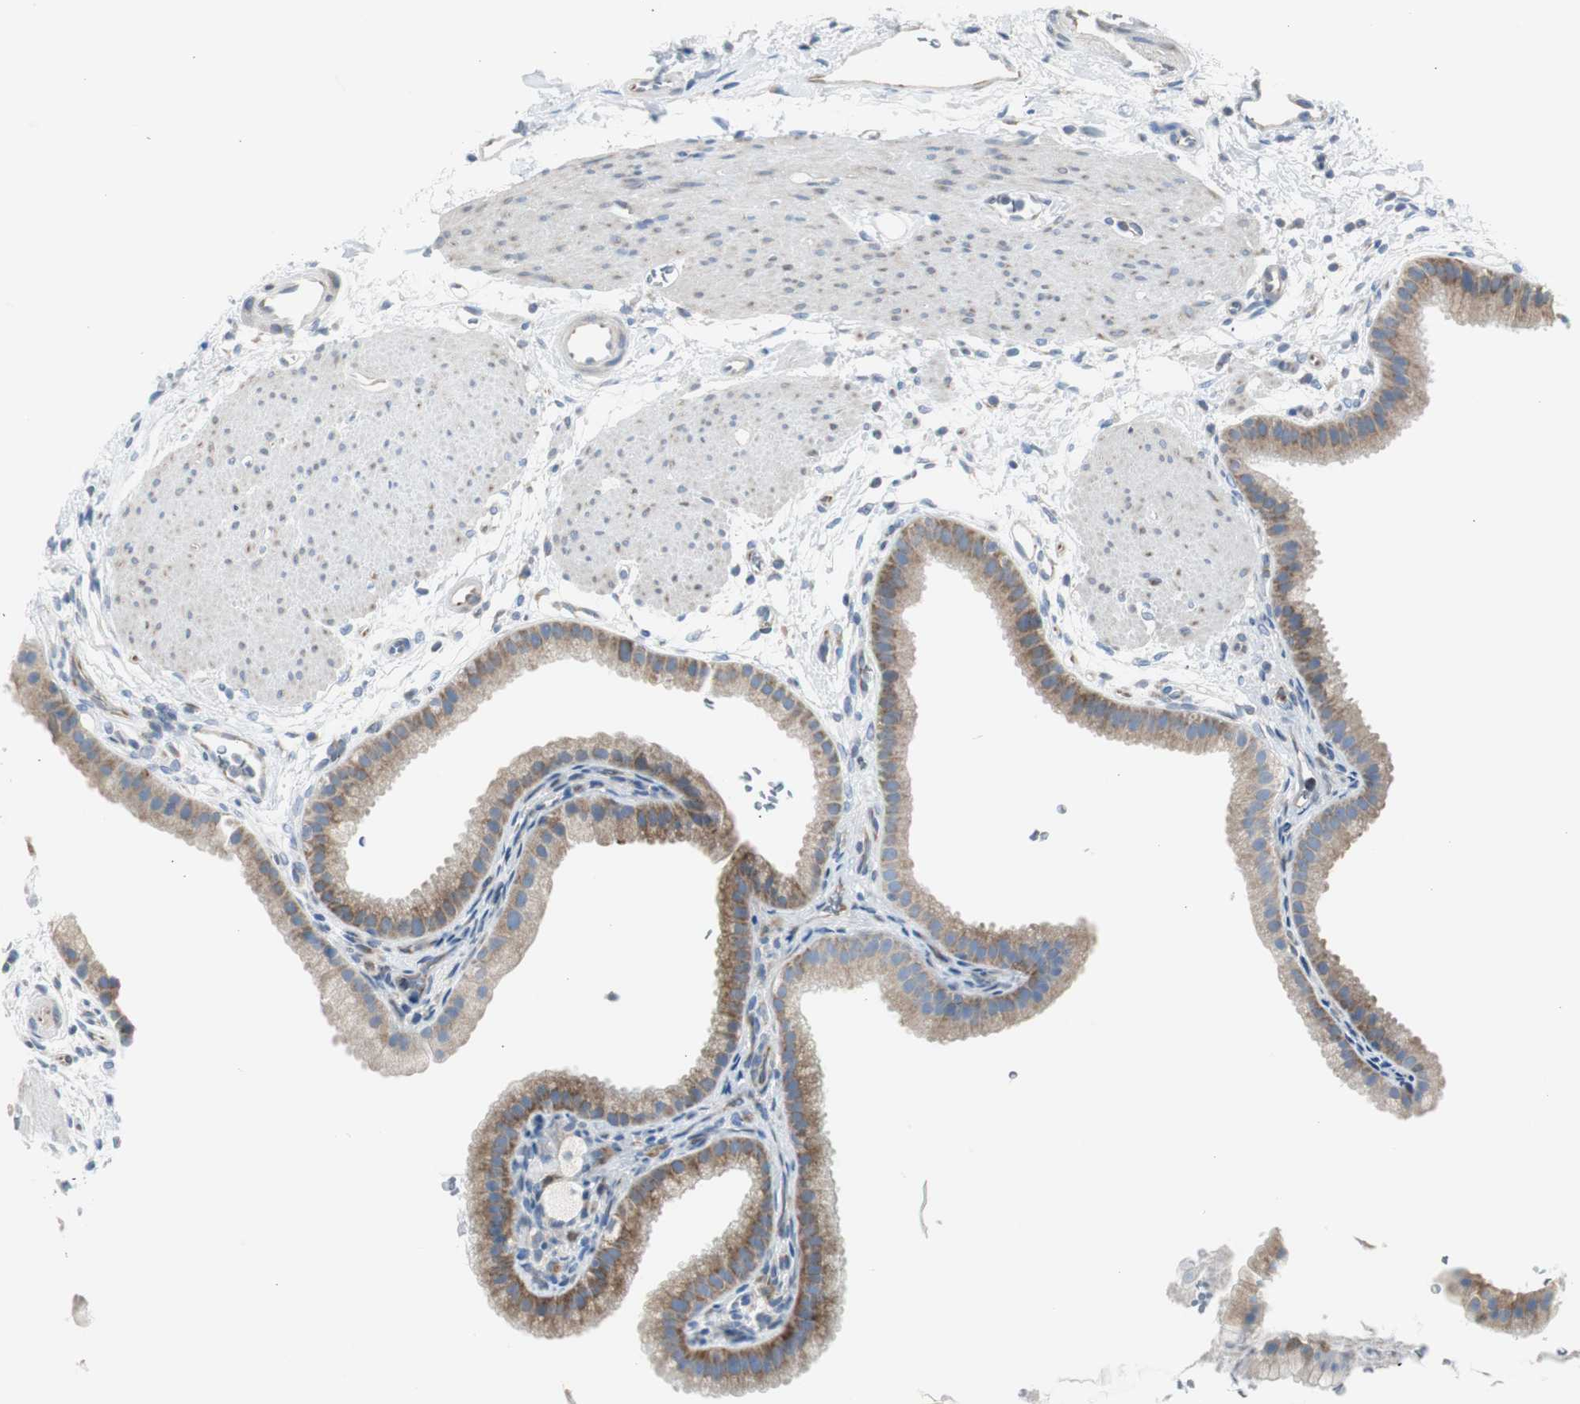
{"staining": {"intensity": "moderate", "quantity": ">75%", "location": "cytoplasmic/membranous"}, "tissue": "gallbladder", "cell_type": "Glandular cells", "image_type": "normal", "snomed": [{"axis": "morphology", "description": "Normal tissue, NOS"}, {"axis": "topography", "description": "Gallbladder"}], "caption": "A micrograph of gallbladder stained for a protein shows moderate cytoplasmic/membranous brown staining in glandular cells. (DAB (3,3'-diaminobenzidine) = brown stain, brightfield microscopy at high magnification).", "gene": "RPS12", "patient": {"sex": "female", "age": 64}}